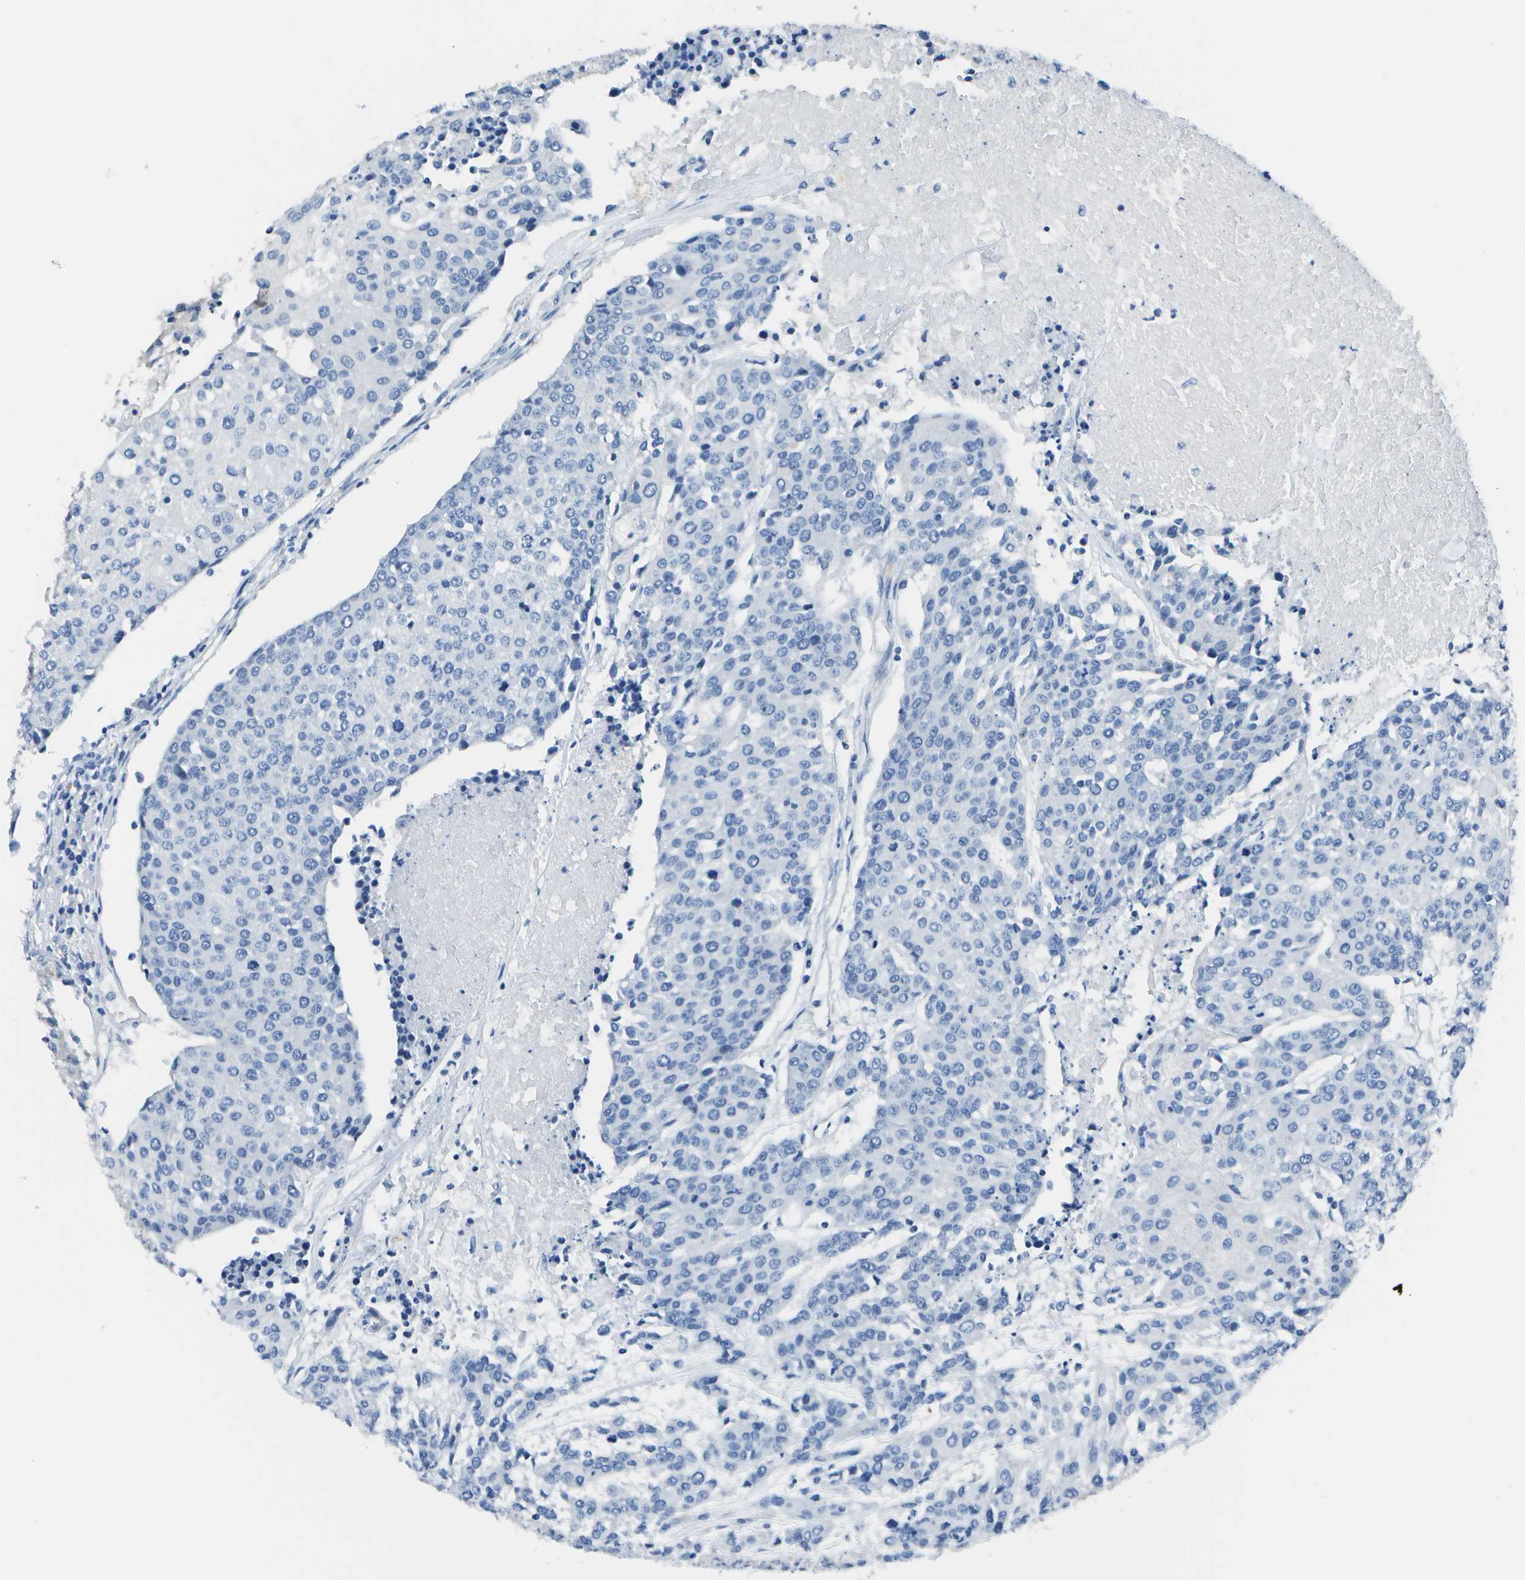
{"staining": {"intensity": "negative", "quantity": "none", "location": "none"}, "tissue": "urothelial cancer", "cell_type": "Tumor cells", "image_type": "cancer", "snomed": [{"axis": "morphology", "description": "Urothelial carcinoma, High grade"}, {"axis": "topography", "description": "Urinary bladder"}], "caption": "DAB (3,3'-diaminobenzidine) immunohistochemical staining of high-grade urothelial carcinoma shows no significant expression in tumor cells. The staining was performed using DAB (3,3'-diaminobenzidine) to visualize the protein expression in brown, while the nuclei were stained in blue with hematoxylin (Magnification: 20x).", "gene": "DCT", "patient": {"sex": "female", "age": 85}}